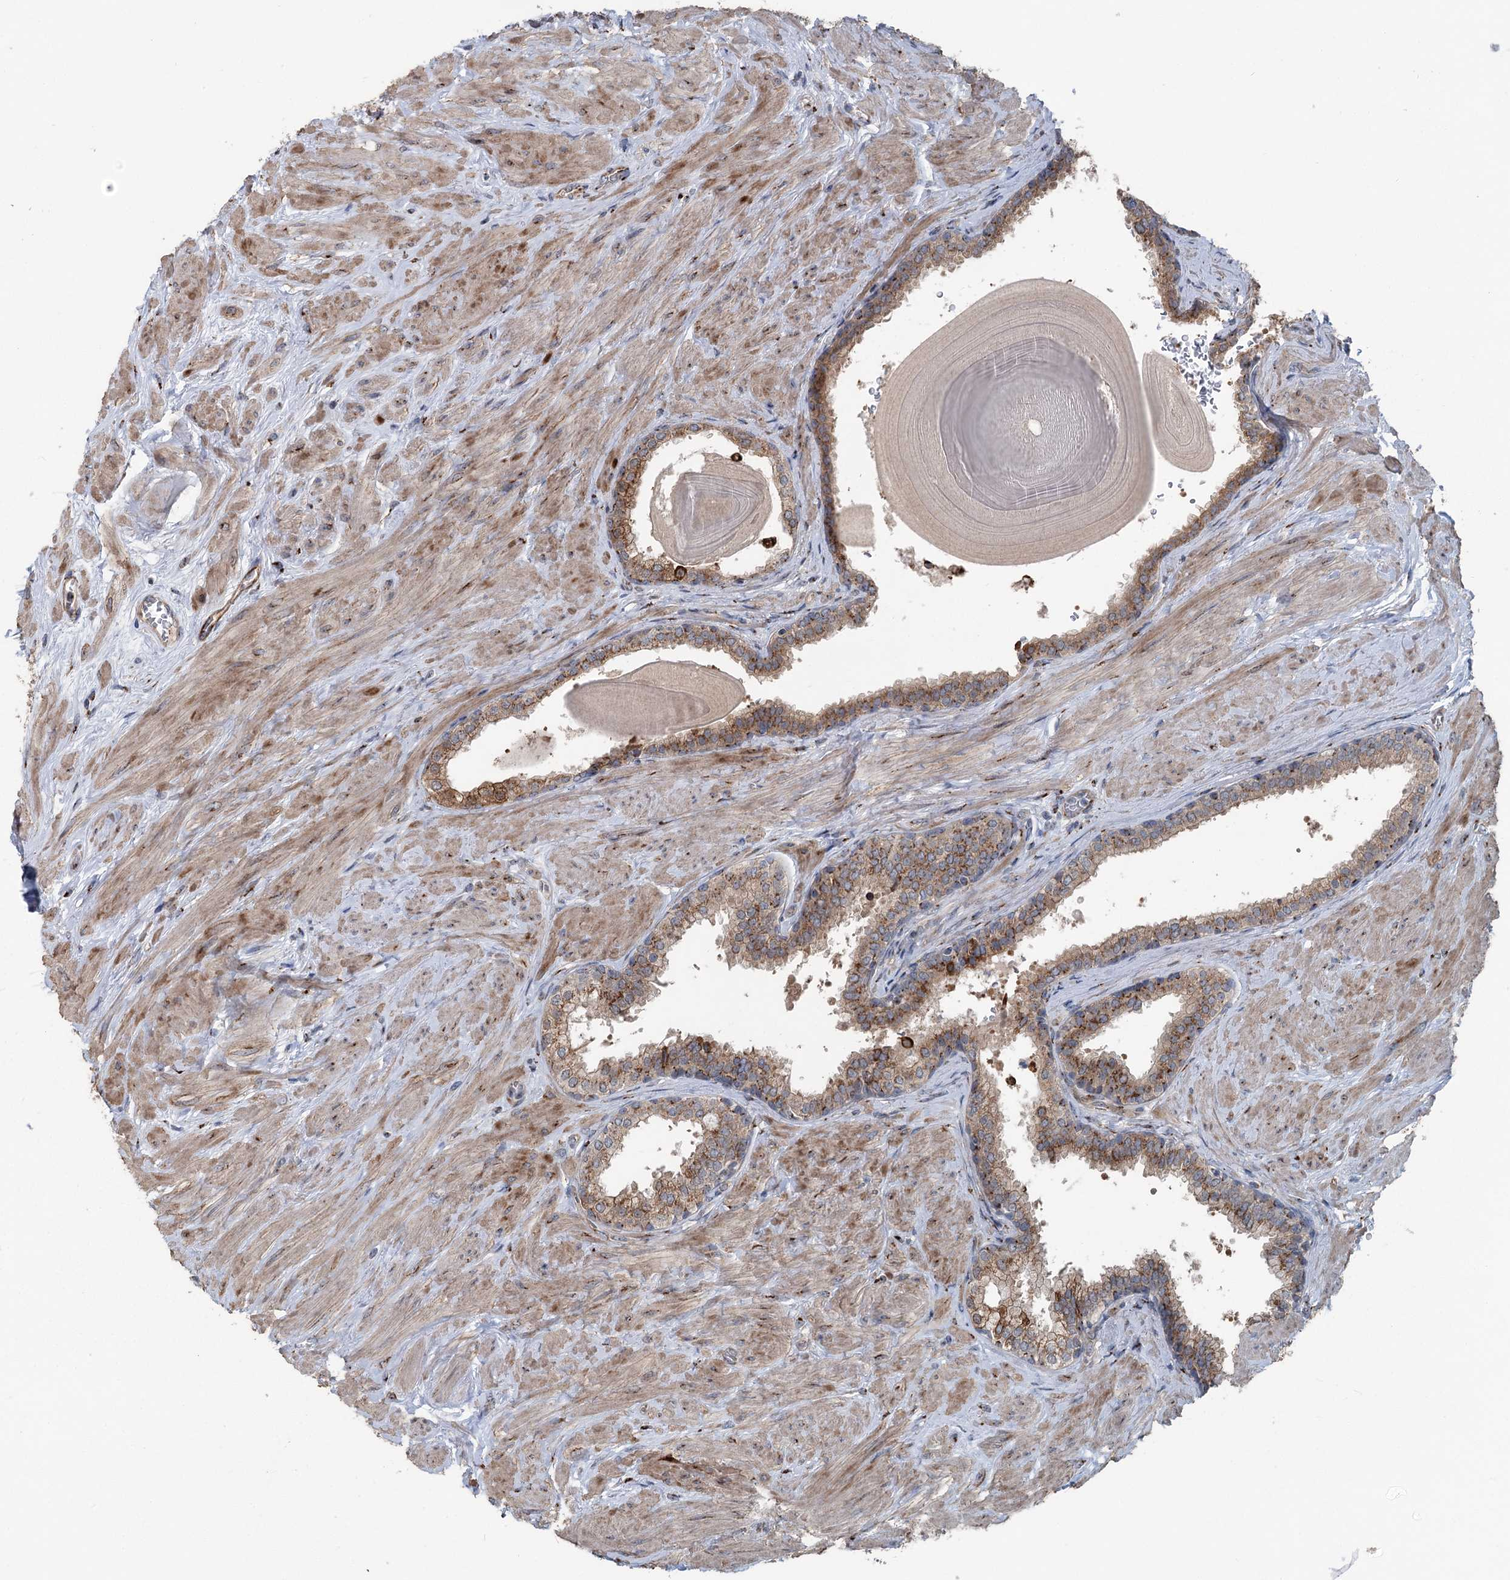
{"staining": {"intensity": "strong", "quantity": ">75%", "location": "cytoplasmic/membranous"}, "tissue": "prostate", "cell_type": "Glandular cells", "image_type": "normal", "snomed": [{"axis": "morphology", "description": "Normal tissue, NOS"}, {"axis": "topography", "description": "Prostate"}], "caption": "Protein staining of unremarkable prostate displays strong cytoplasmic/membranous positivity in approximately >75% of glandular cells. (Brightfield microscopy of DAB IHC at high magnification).", "gene": "ITIH5", "patient": {"sex": "male", "age": 48}}